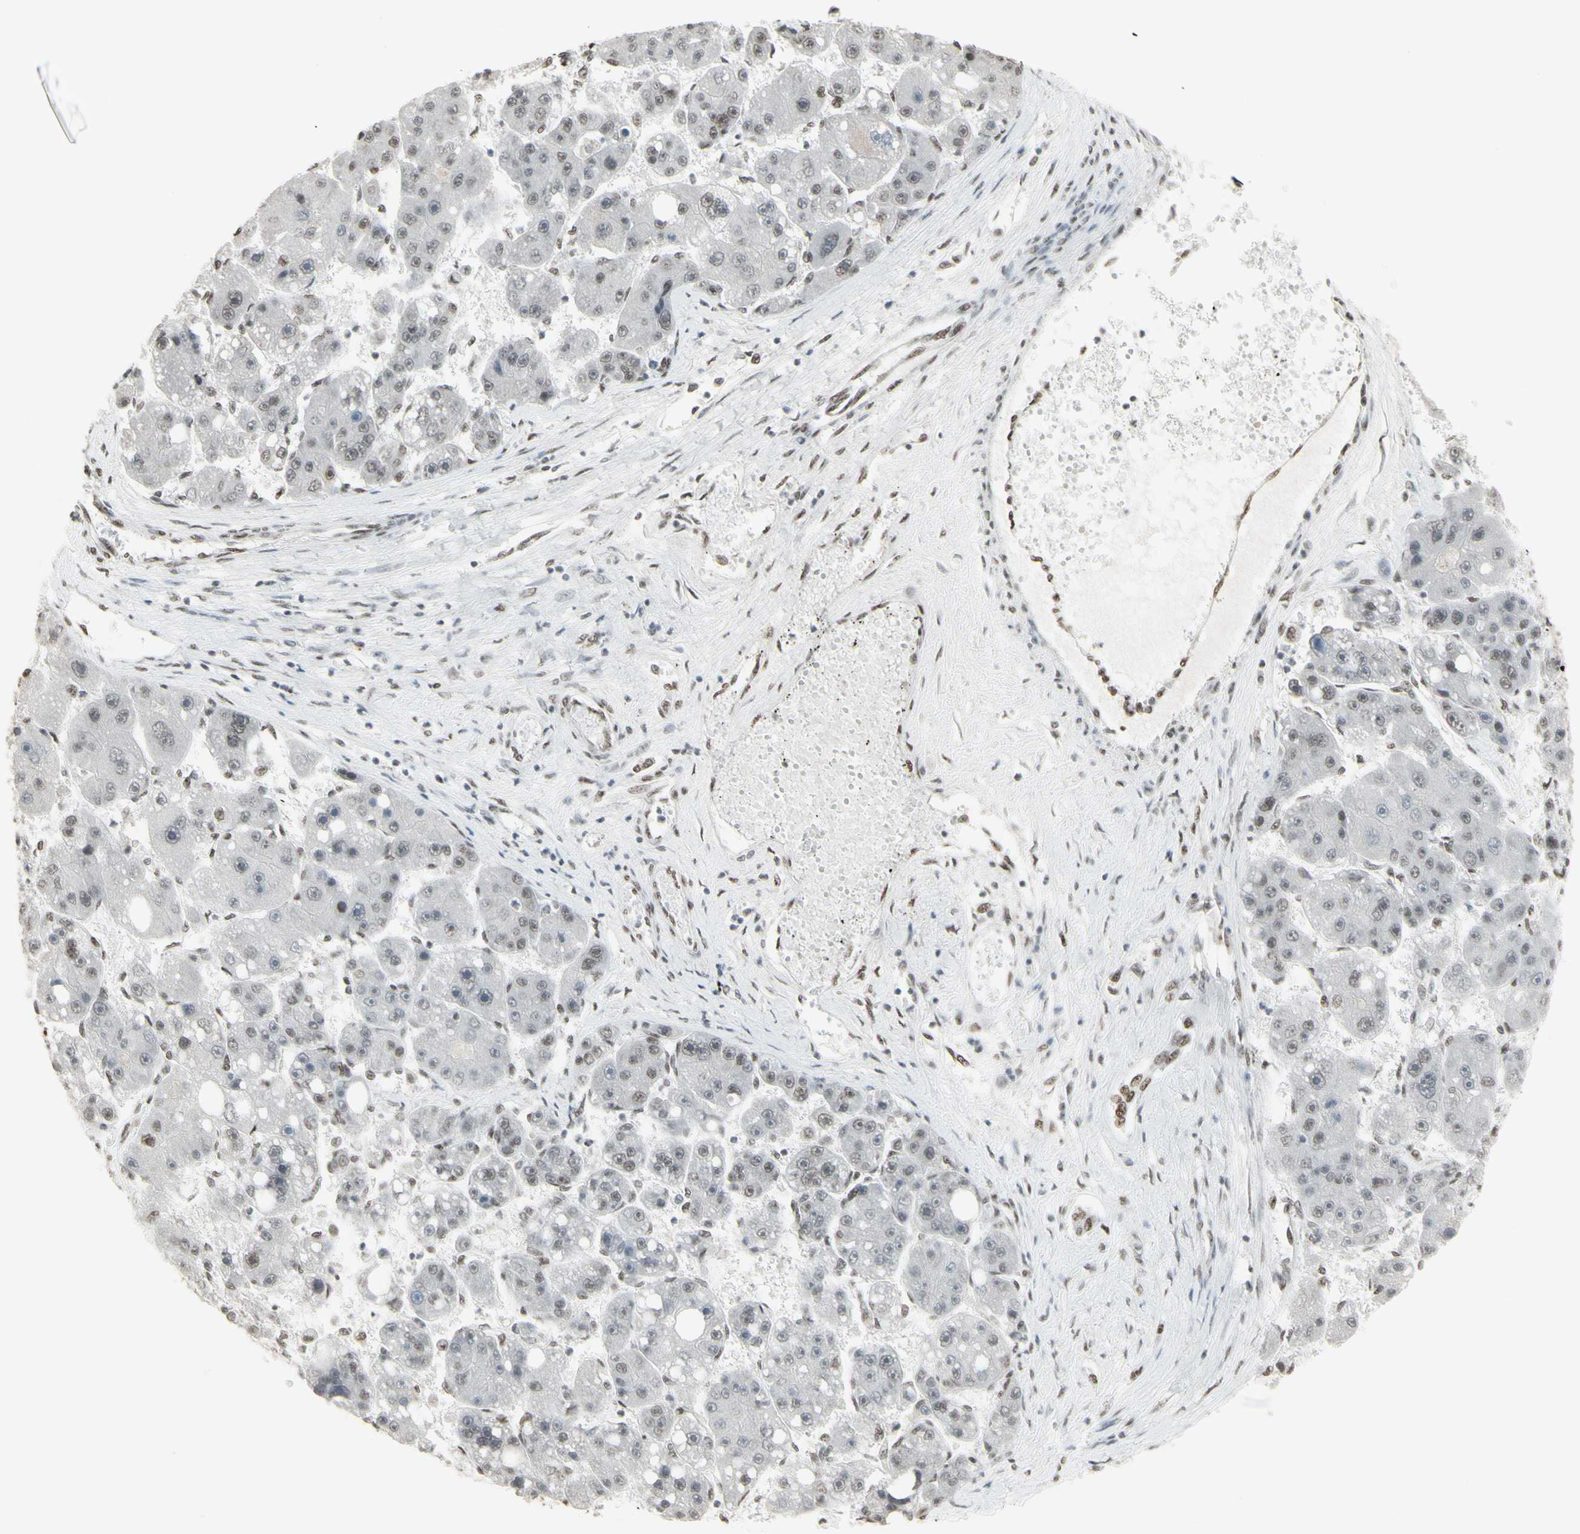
{"staining": {"intensity": "weak", "quantity": "25%-75%", "location": "nuclear"}, "tissue": "liver cancer", "cell_type": "Tumor cells", "image_type": "cancer", "snomed": [{"axis": "morphology", "description": "Carcinoma, Hepatocellular, NOS"}, {"axis": "topography", "description": "Liver"}], "caption": "DAB immunohistochemical staining of human hepatocellular carcinoma (liver) exhibits weak nuclear protein staining in approximately 25%-75% of tumor cells.", "gene": "TRIM28", "patient": {"sex": "female", "age": 61}}